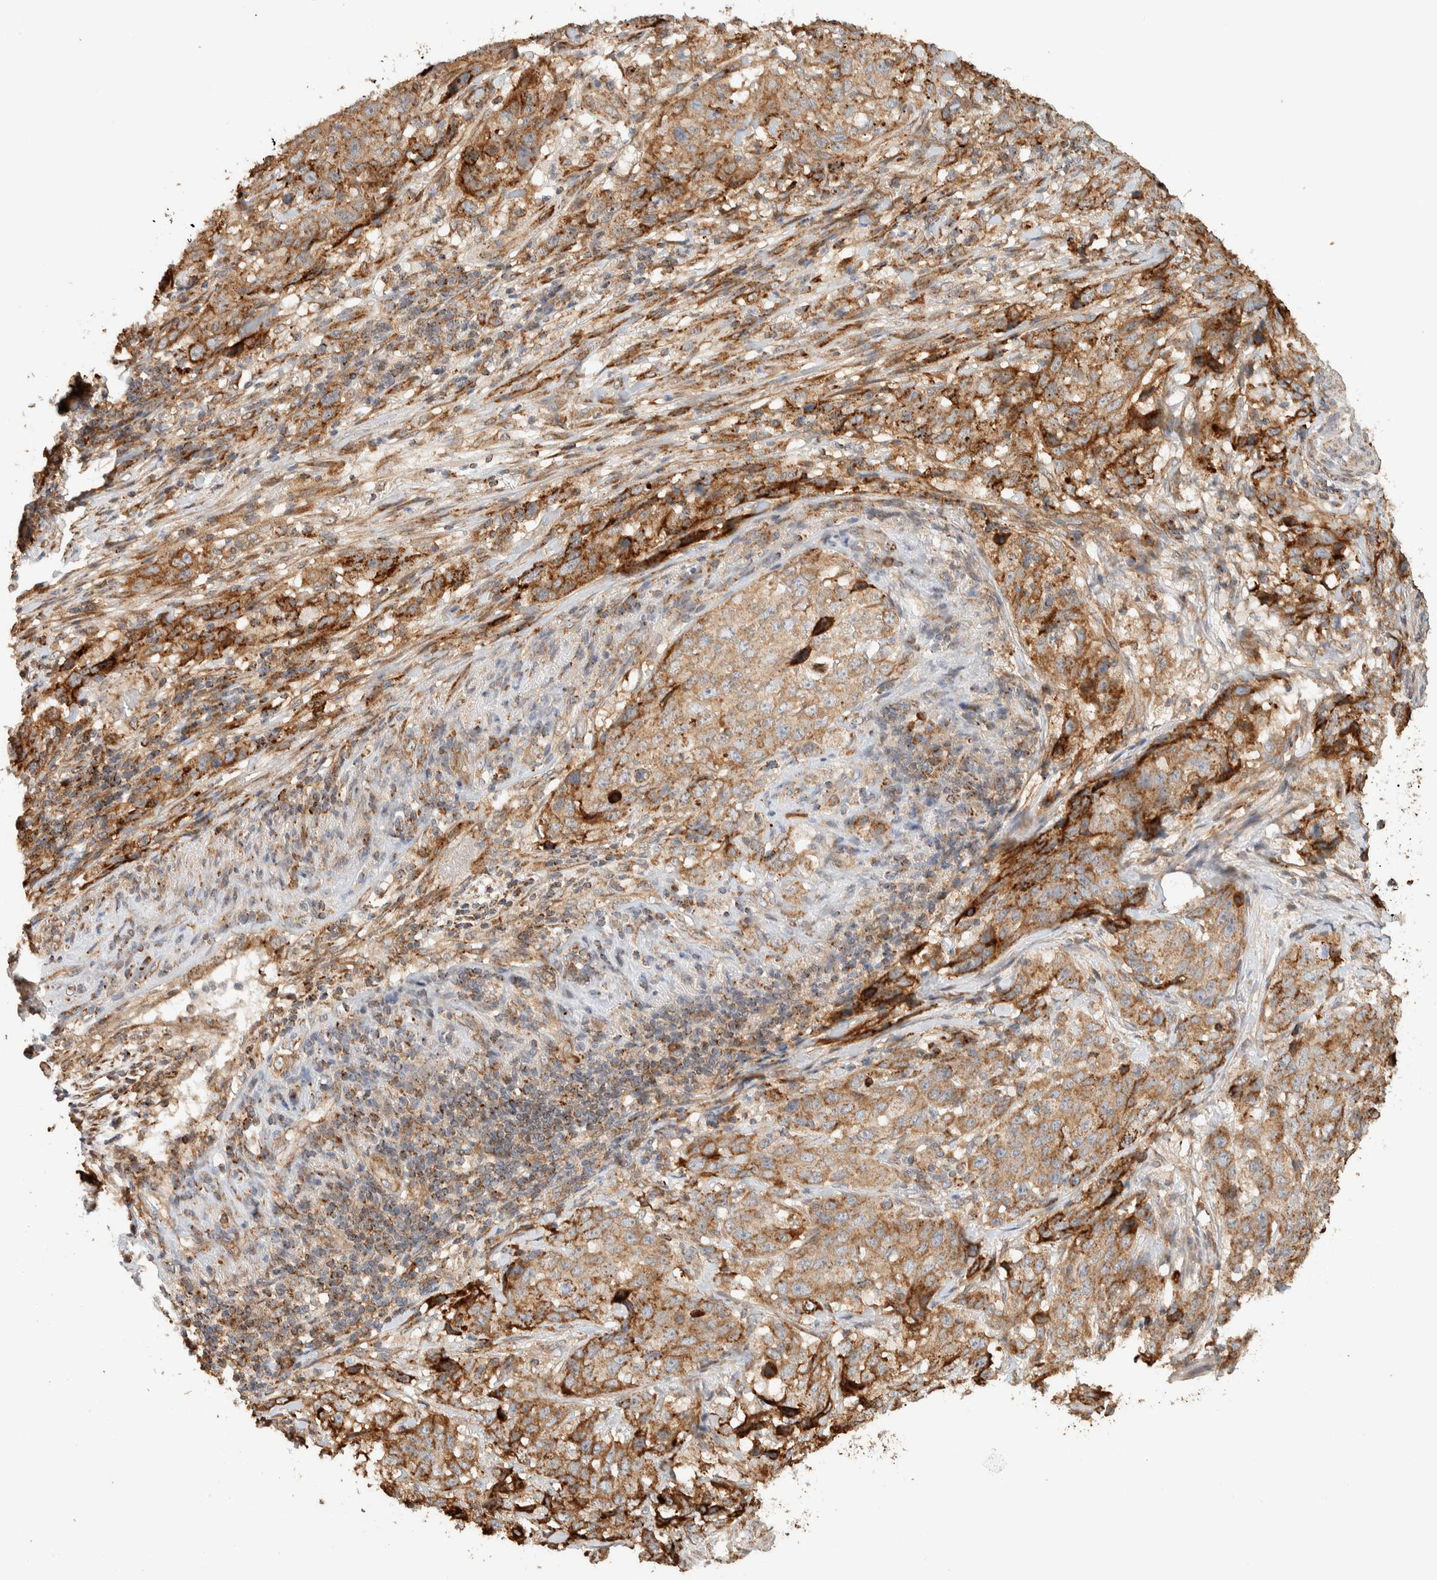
{"staining": {"intensity": "moderate", "quantity": ">75%", "location": "cytoplasmic/membranous"}, "tissue": "stomach cancer", "cell_type": "Tumor cells", "image_type": "cancer", "snomed": [{"axis": "morphology", "description": "Adenocarcinoma, NOS"}, {"axis": "topography", "description": "Stomach"}], "caption": "Stomach cancer stained with DAB immunohistochemistry shows medium levels of moderate cytoplasmic/membranous positivity in approximately >75% of tumor cells.", "gene": "KIF9", "patient": {"sex": "male", "age": 48}}